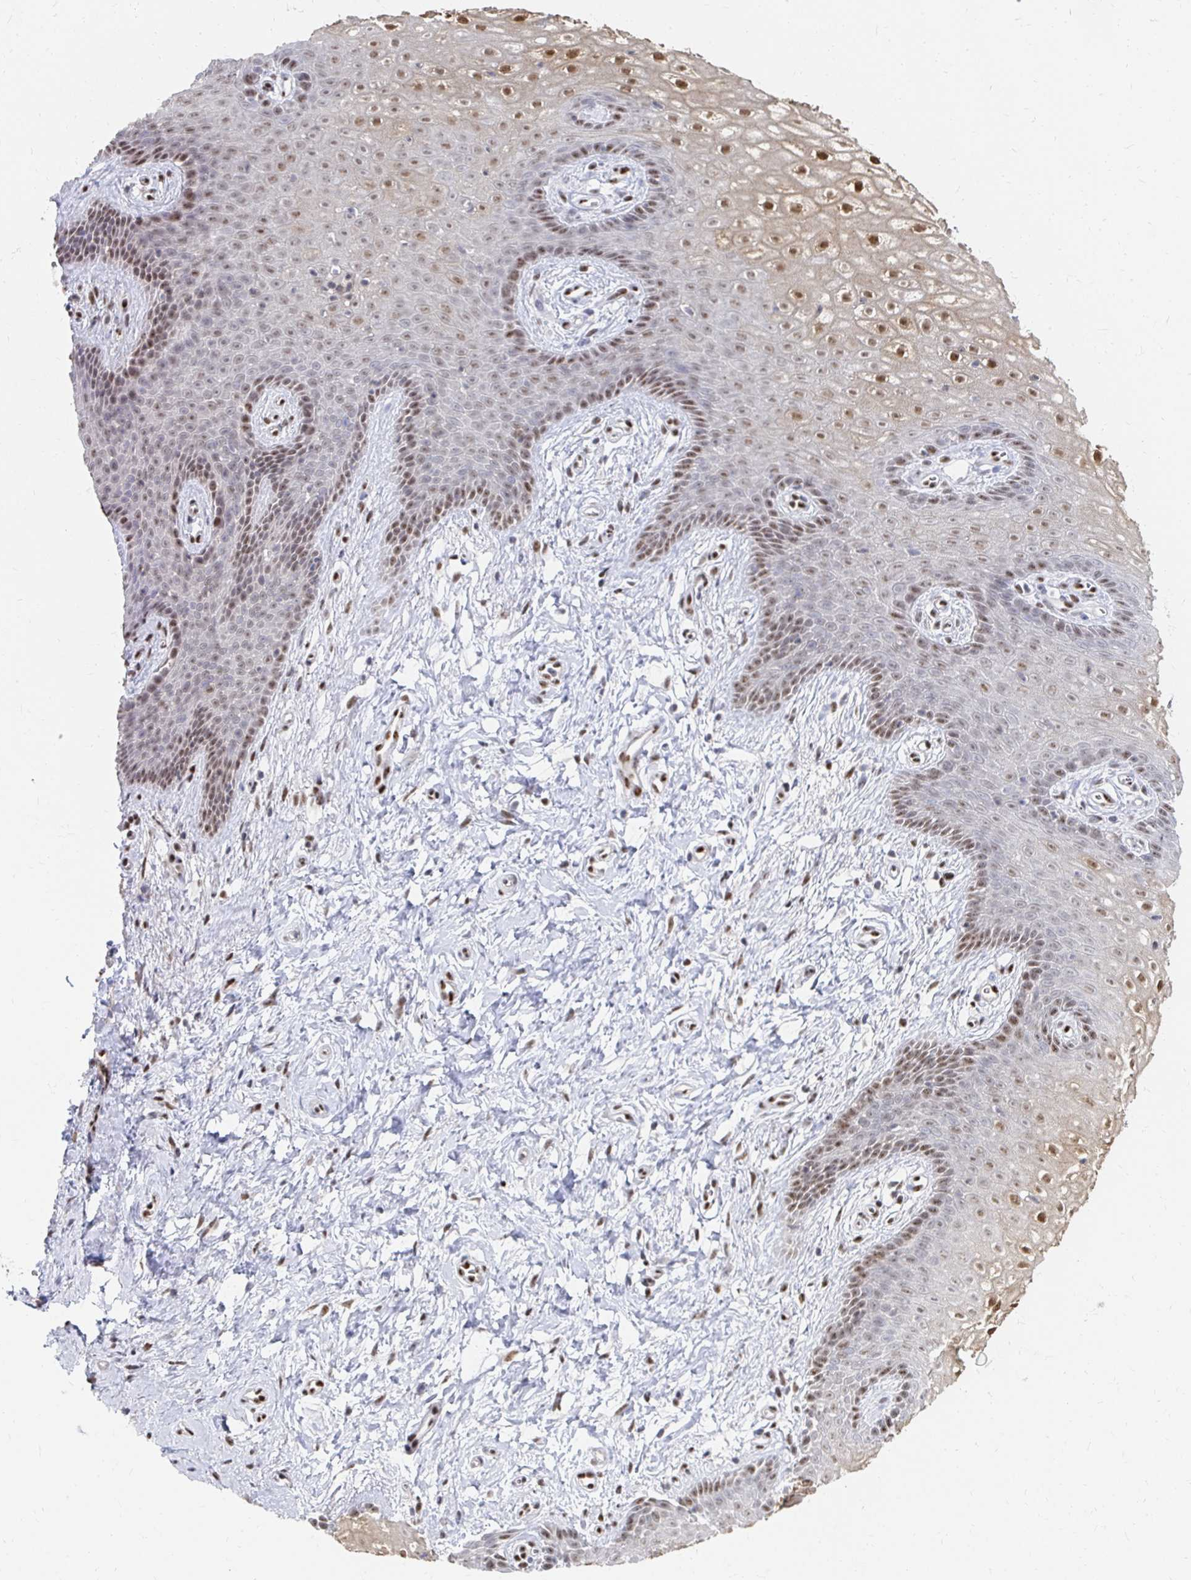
{"staining": {"intensity": "moderate", "quantity": "25%-75%", "location": "cytoplasmic/membranous,nuclear"}, "tissue": "vagina", "cell_type": "Squamous epithelial cells", "image_type": "normal", "snomed": [{"axis": "morphology", "description": "Normal tissue, NOS"}, {"axis": "topography", "description": "Vagina"}], "caption": "Immunohistochemistry (IHC) micrograph of normal human vagina stained for a protein (brown), which reveals medium levels of moderate cytoplasmic/membranous,nuclear staining in about 25%-75% of squamous epithelial cells.", "gene": "CLIC3", "patient": {"sex": "female", "age": 38}}